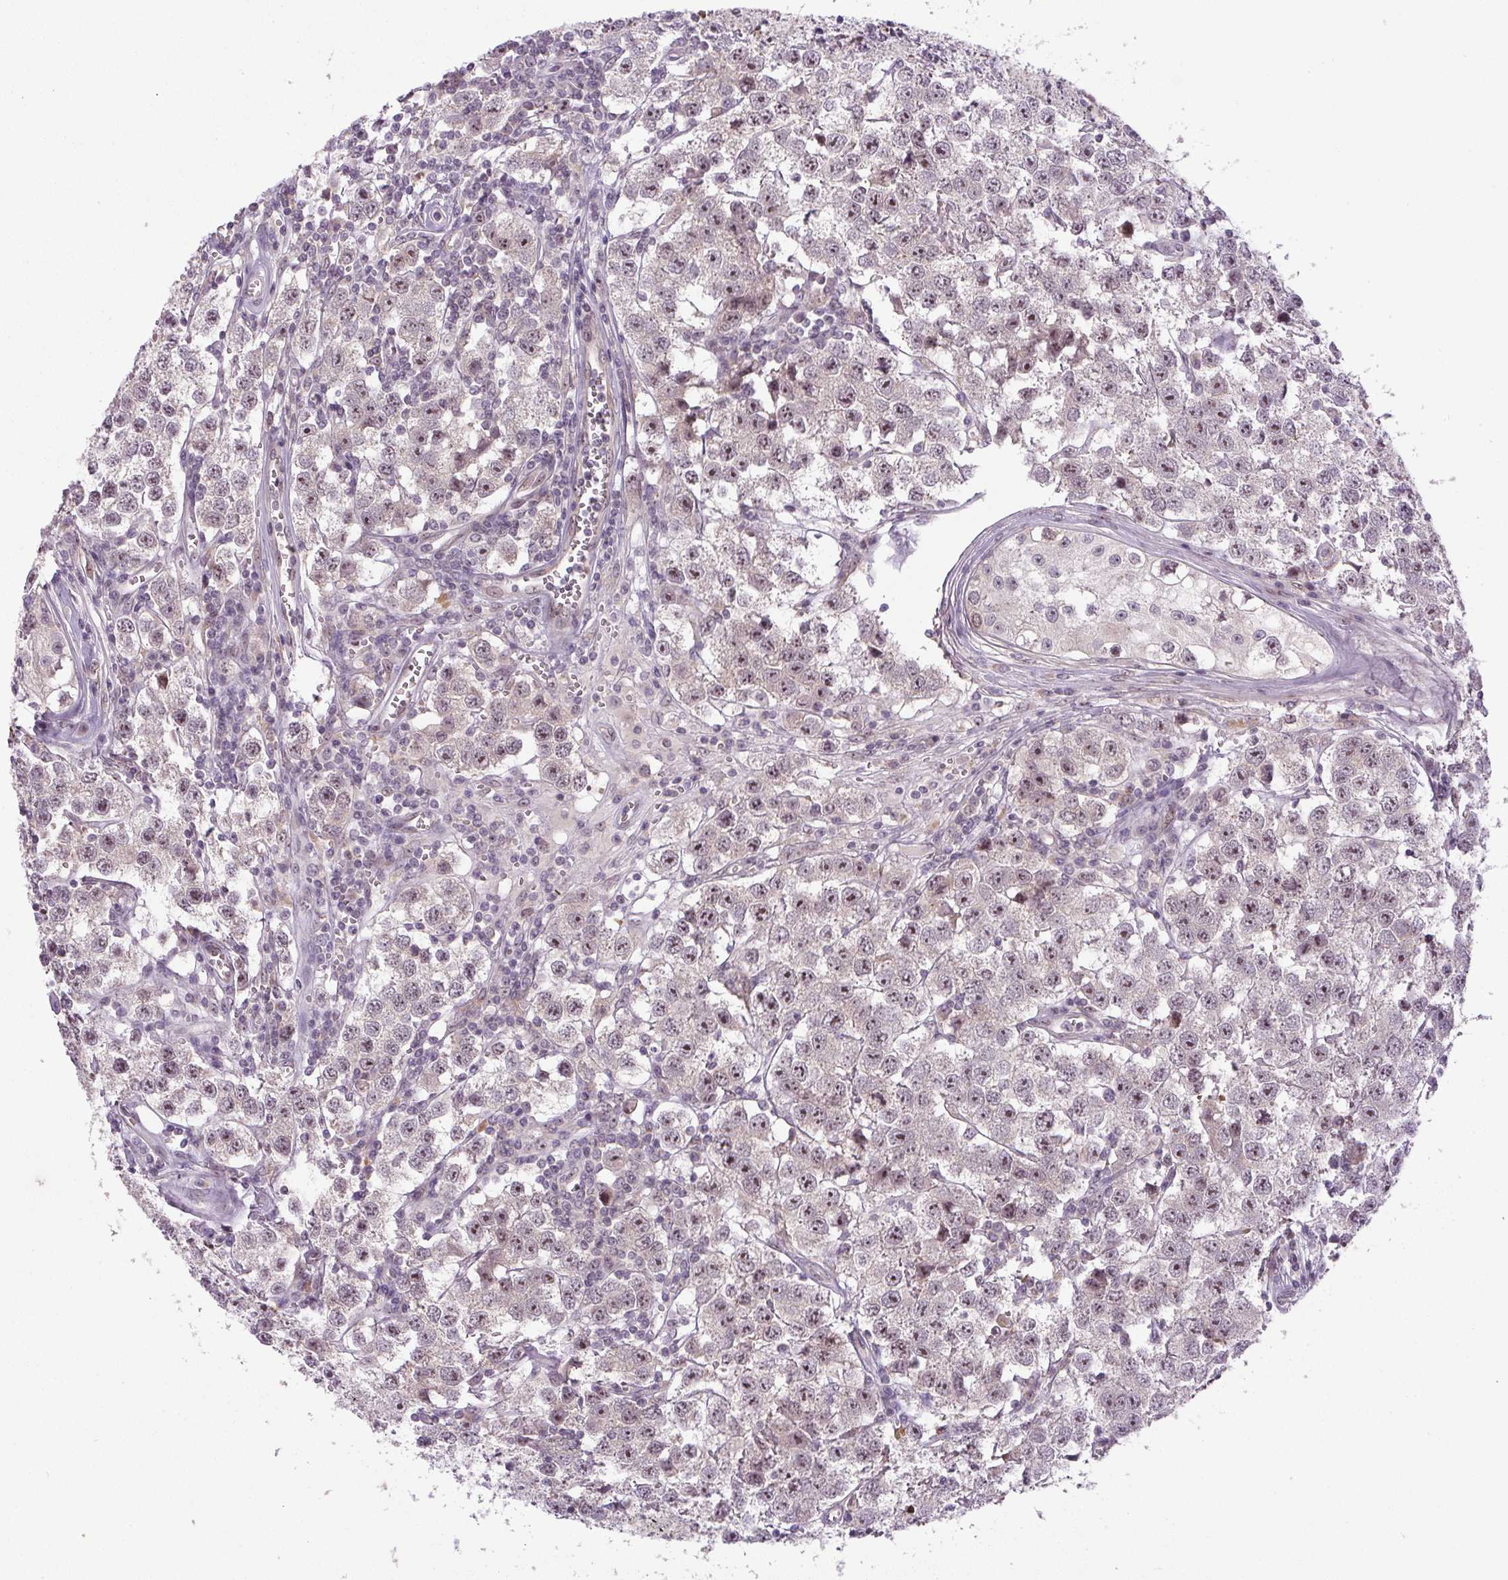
{"staining": {"intensity": "moderate", "quantity": ">75%", "location": "nuclear"}, "tissue": "testis cancer", "cell_type": "Tumor cells", "image_type": "cancer", "snomed": [{"axis": "morphology", "description": "Seminoma, NOS"}, {"axis": "topography", "description": "Testis"}], "caption": "A high-resolution histopathology image shows IHC staining of testis cancer, which reveals moderate nuclear staining in approximately >75% of tumor cells. (DAB (3,3'-diaminobenzidine) = brown stain, brightfield microscopy at high magnification).", "gene": "SGF29", "patient": {"sex": "male", "age": 34}}